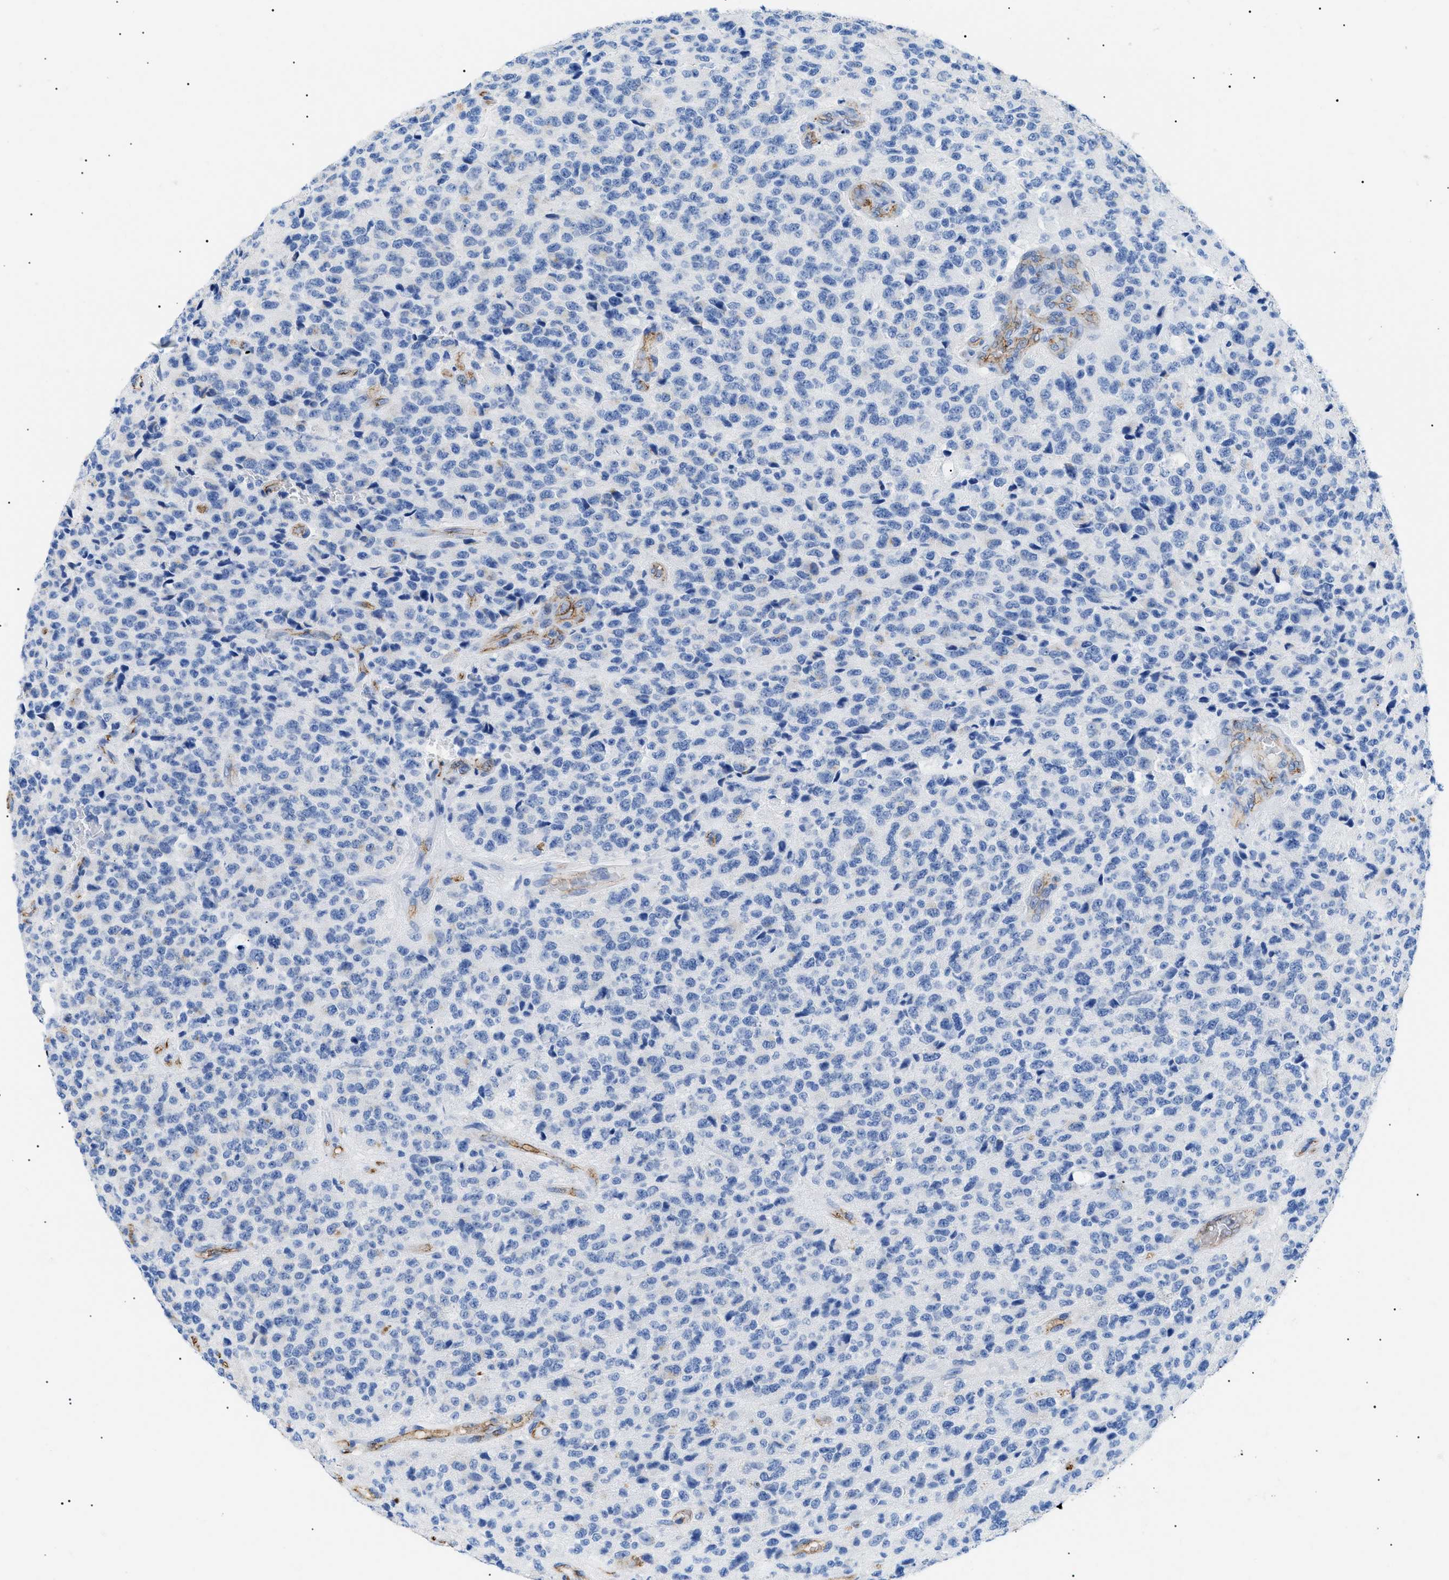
{"staining": {"intensity": "negative", "quantity": "none", "location": "none"}, "tissue": "glioma", "cell_type": "Tumor cells", "image_type": "cancer", "snomed": [{"axis": "morphology", "description": "Glioma, malignant, High grade"}, {"axis": "topography", "description": "pancreas cauda"}], "caption": "DAB (3,3'-diaminobenzidine) immunohistochemical staining of human glioma demonstrates no significant expression in tumor cells.", "gene": "PODXL", "patient": {"sex": "male", "age": 60}}